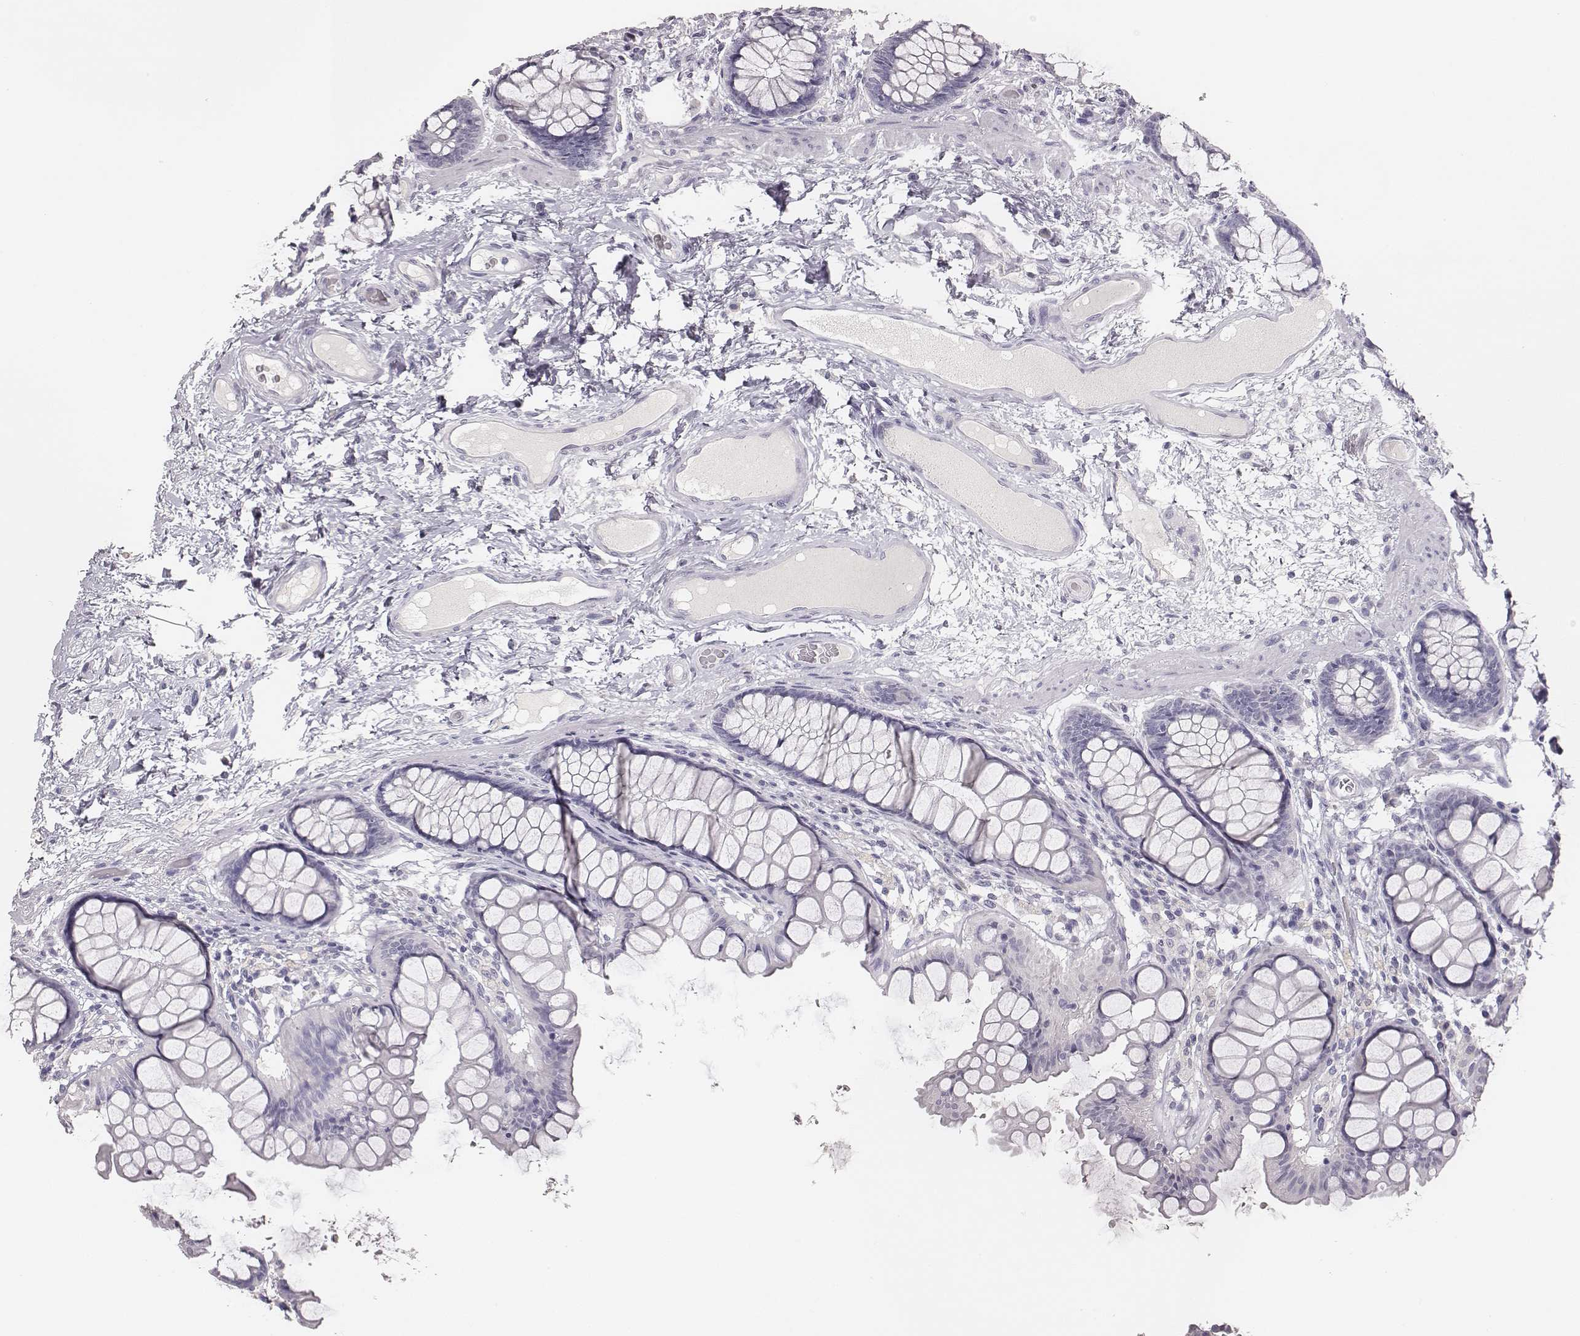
{"staining": {"intensity": "negative", "quantity": "none", "location": "none"}, "tissue": "colon", "cell_type": "Endothelial cells", "image_type": "normal", "snomed": [{"axis": "morphology", "description": "Normal tissue, NOS"}, {"axis": "topography", "description": "Colon"}], "caption": "DAB immunohistochemical staining of benign human colon displays no significant expression in endothelial cells.", "gene": "MYH6", "patient": {"sex": "female", "age": 65}}